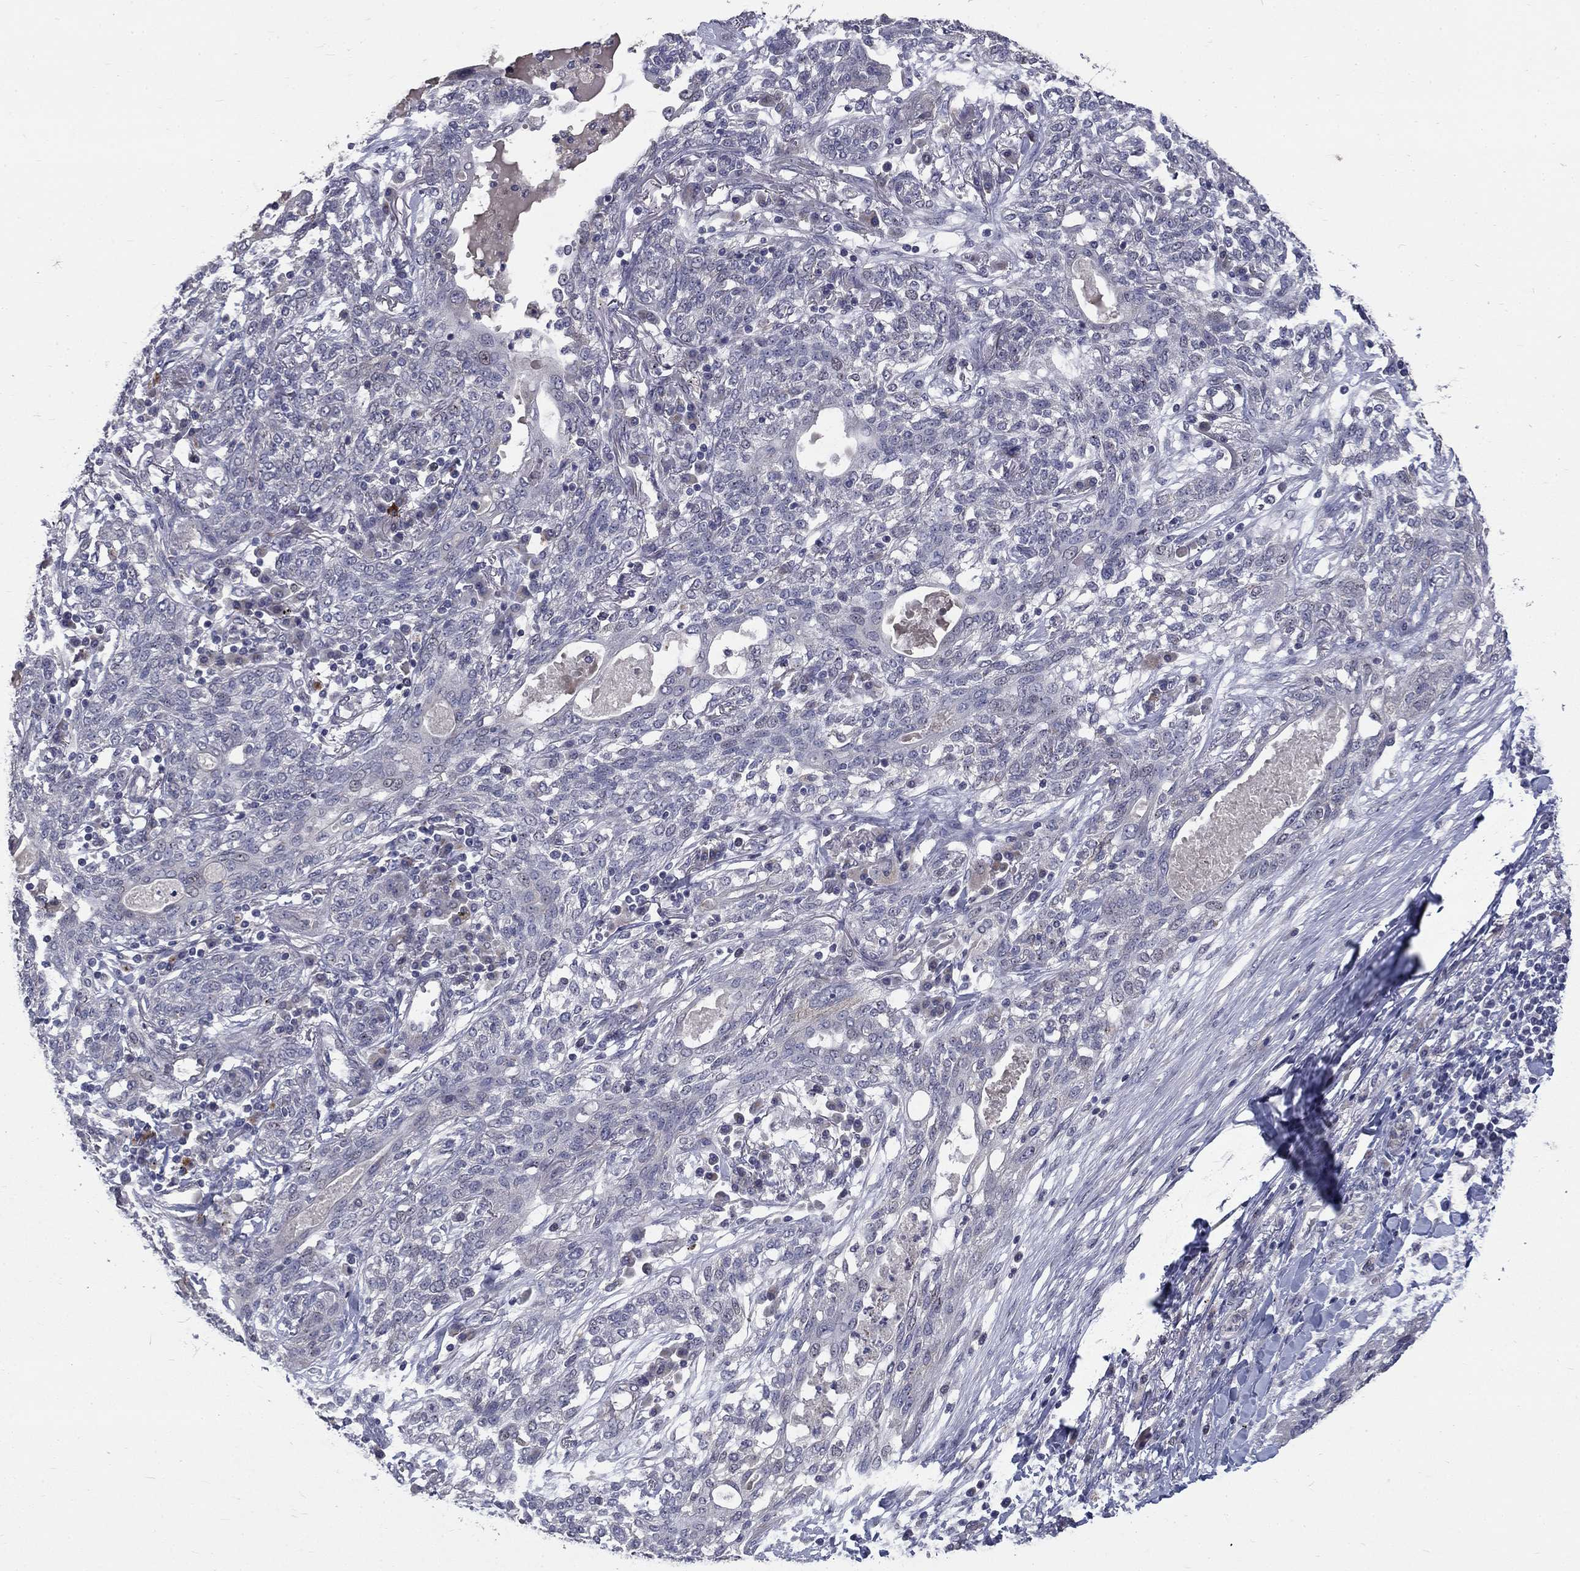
{"staining": {"intensity": "negative", "quantity": "none", "location": "none"}, "tissue": "lung cancer", "cell_type": "Tumor cells", "image_type": "cancer", "snomed": [{"axis": "morphology", "description": "Squamous cell carcinoma, NOS"}, {"axis": "topography", "description": "Lung"}], "caption": "Tumor cells show no significant expression in lung cancer.", "gene": "FAM3B", "patient": {"sex": "female", "age": 70}}